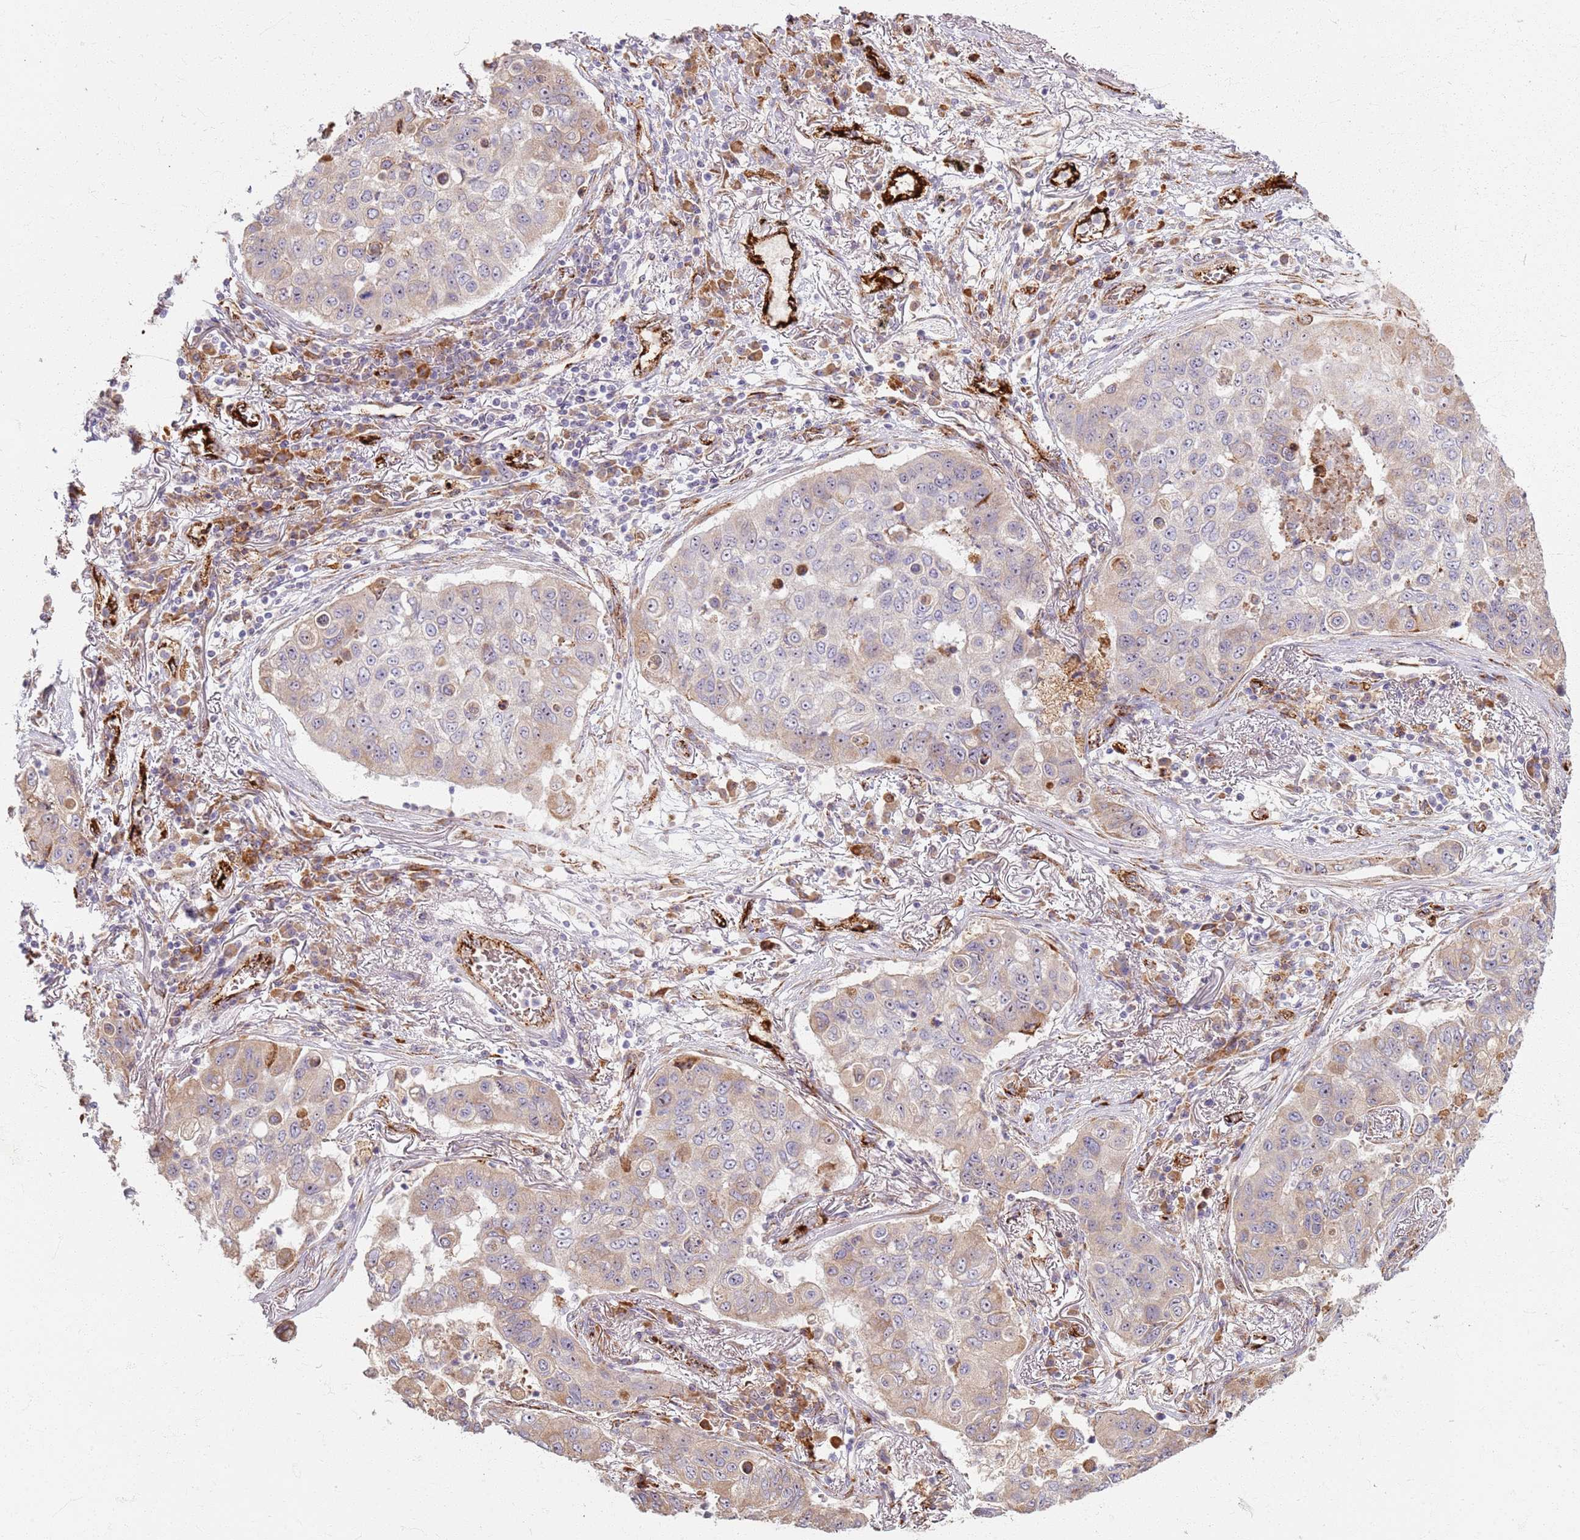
{"staining": {"intensity": "weak", "quantity": "25%-75%", "location": "cytoplasmic/membranous"}, "tissue": "lung cancer", "cell_type": "Tumor cells", "image_type": "cancer", "snomed": [{"axis": "morphology", "description": "Squamous cell carcinoma, NOS"}, {"axis": "topography", "description": "Lung"}], "caption": "Brown immunohistochemical staining in human lung squamous cell carcinoma exhibits weak cytoplasmic/membranous expression in about 25%-75% of tumor cells. Using DAB (3,3'-diaminobenzidine) (brown) and hematoxylin (blue) stains, captured at high magnification using brightfield microscopy.", "gene": "KRI1", "patient": {"sex": "male", "age": 74}}